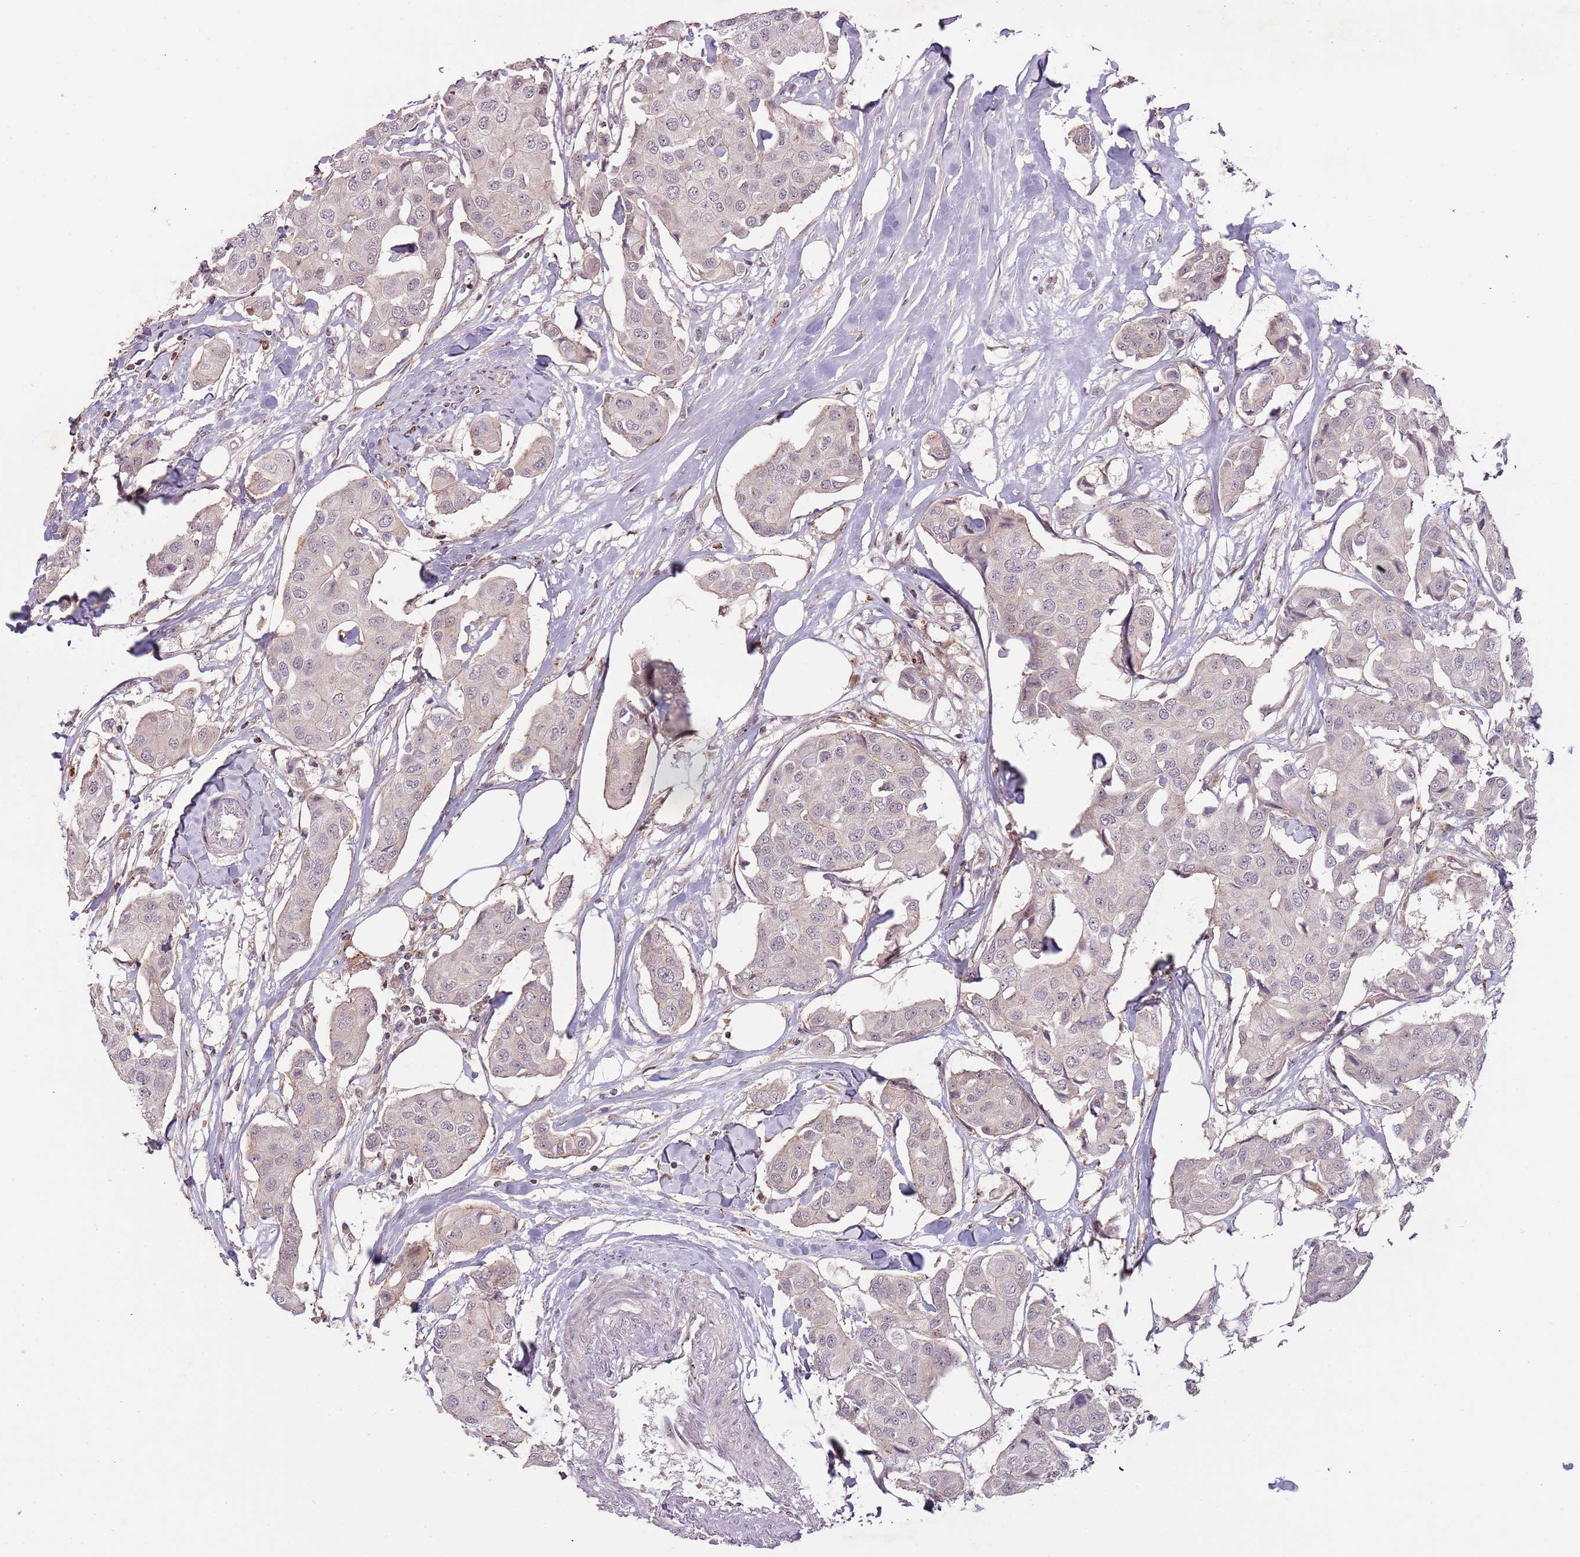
{"staining": {"intensity": "weak", "quantity": "25%-75%", "location": "cytoplasmic/membranous"}, "tissue": "breast cancer", "cell_type": "Tumor cells", "image_type": "cancer", "snomed": [{"axis": "morphology", "description": "Duct carcinoma"}, {"axis": "topography", "description": "Breast"}, {"axis": "topography", "description": "Lymph node"}], "caption": "Protein analysis of breast invasive ductal carcinoma tissue shows weak cytoplasmic/membranous expression in approximately 25%-75% of tumor cells.", "gene": "ULK3", "patient": {"sex": "female", "age": 80}}